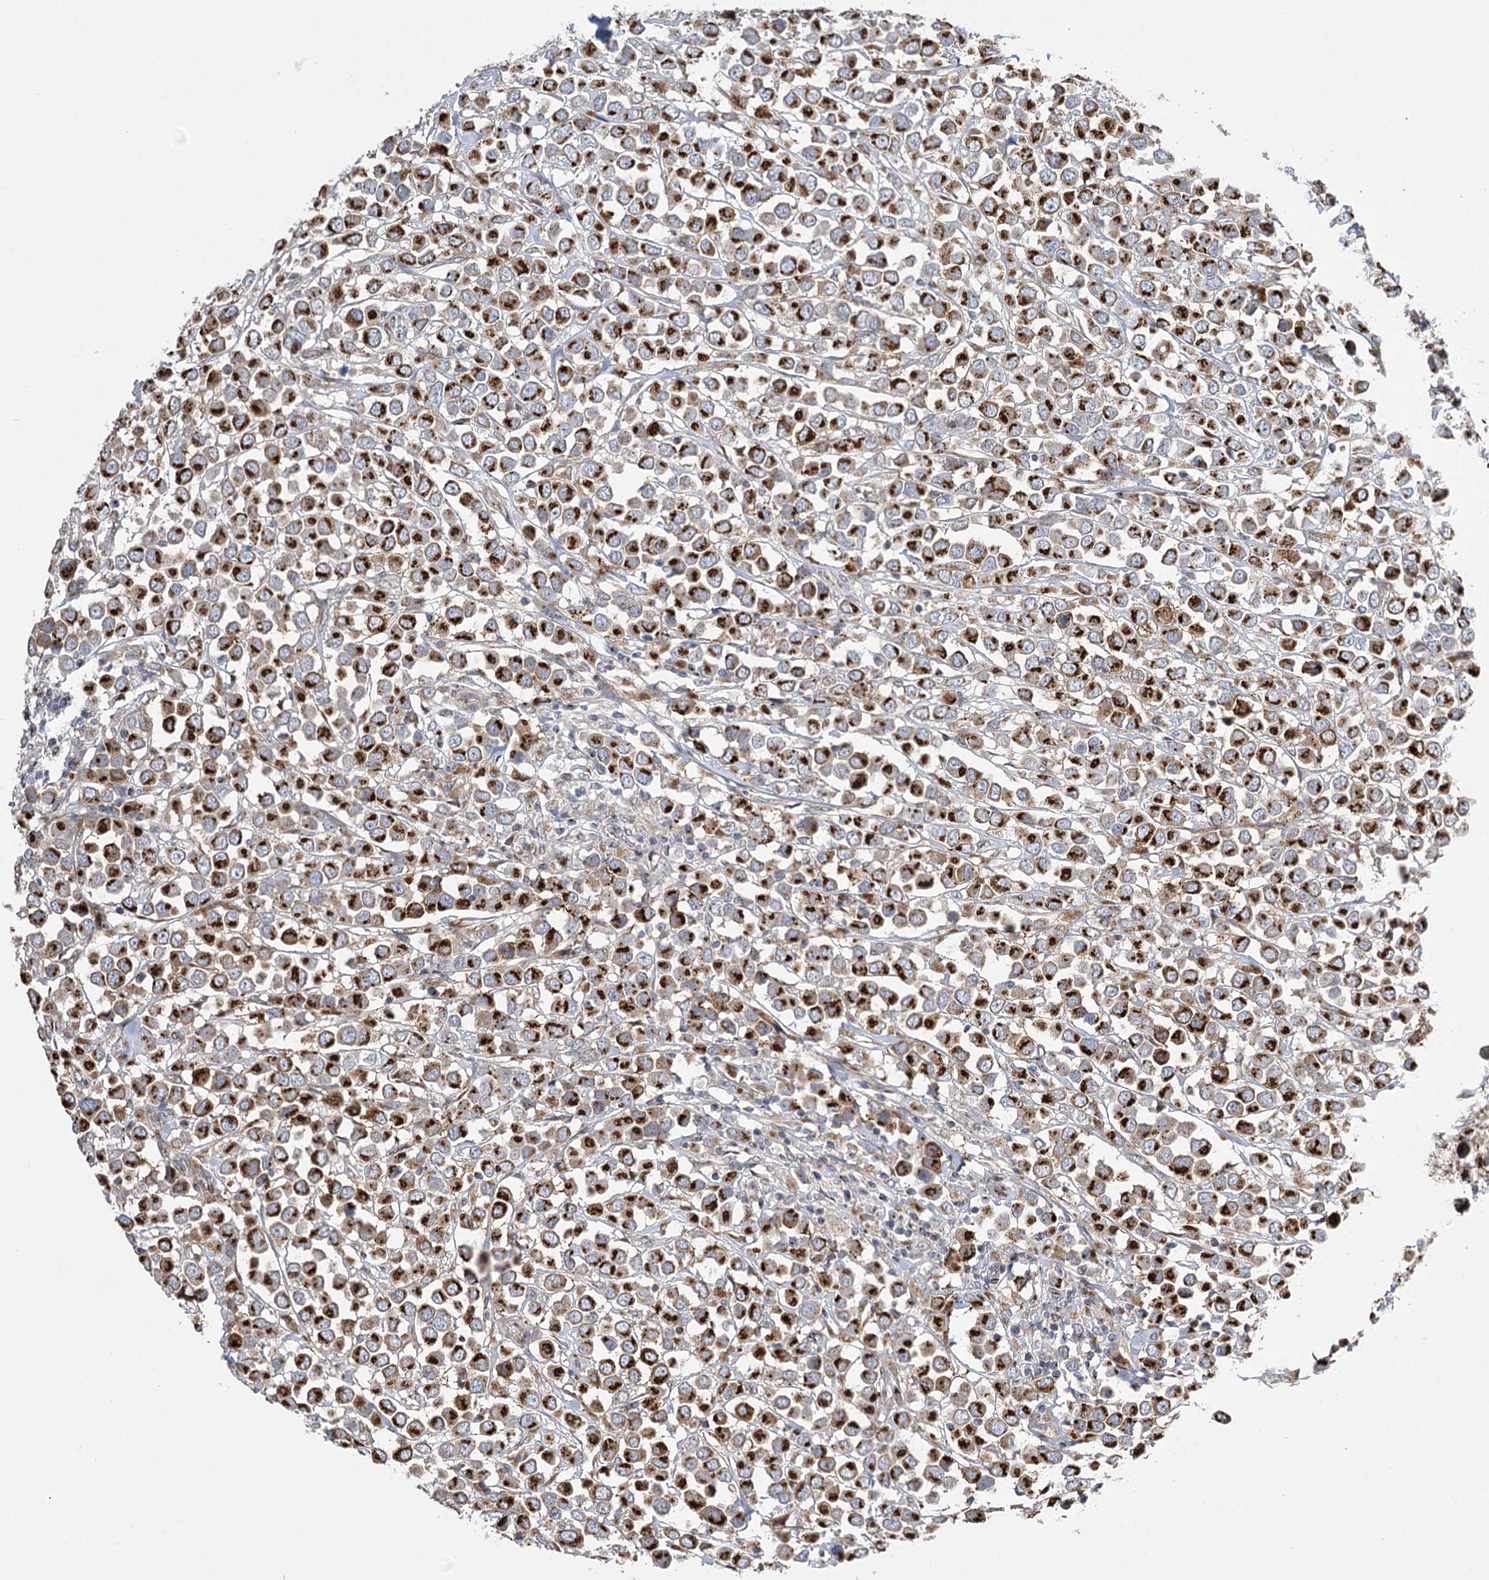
{"staining": {"intensity": "strong", "quantity": ">75%", "location": "cytoplasmic/membranous"}, "tissue": "breast cancer", "cell_type": "Tumor cells", "image_type": "cancer", "snomed": [{"axis": "morphology", "description": "Duct carcinoma"}, {"axis": "topography", "description": "Breast"}], "caption": "A micrograph of breast cancer (infiltrating ductal carcinoma) stained for a protein exhibits strong cytoplasmic/membranous brown staining in tumor cells.", "gene": "NME7", "patient": {"sex": "female", "age": 61}}